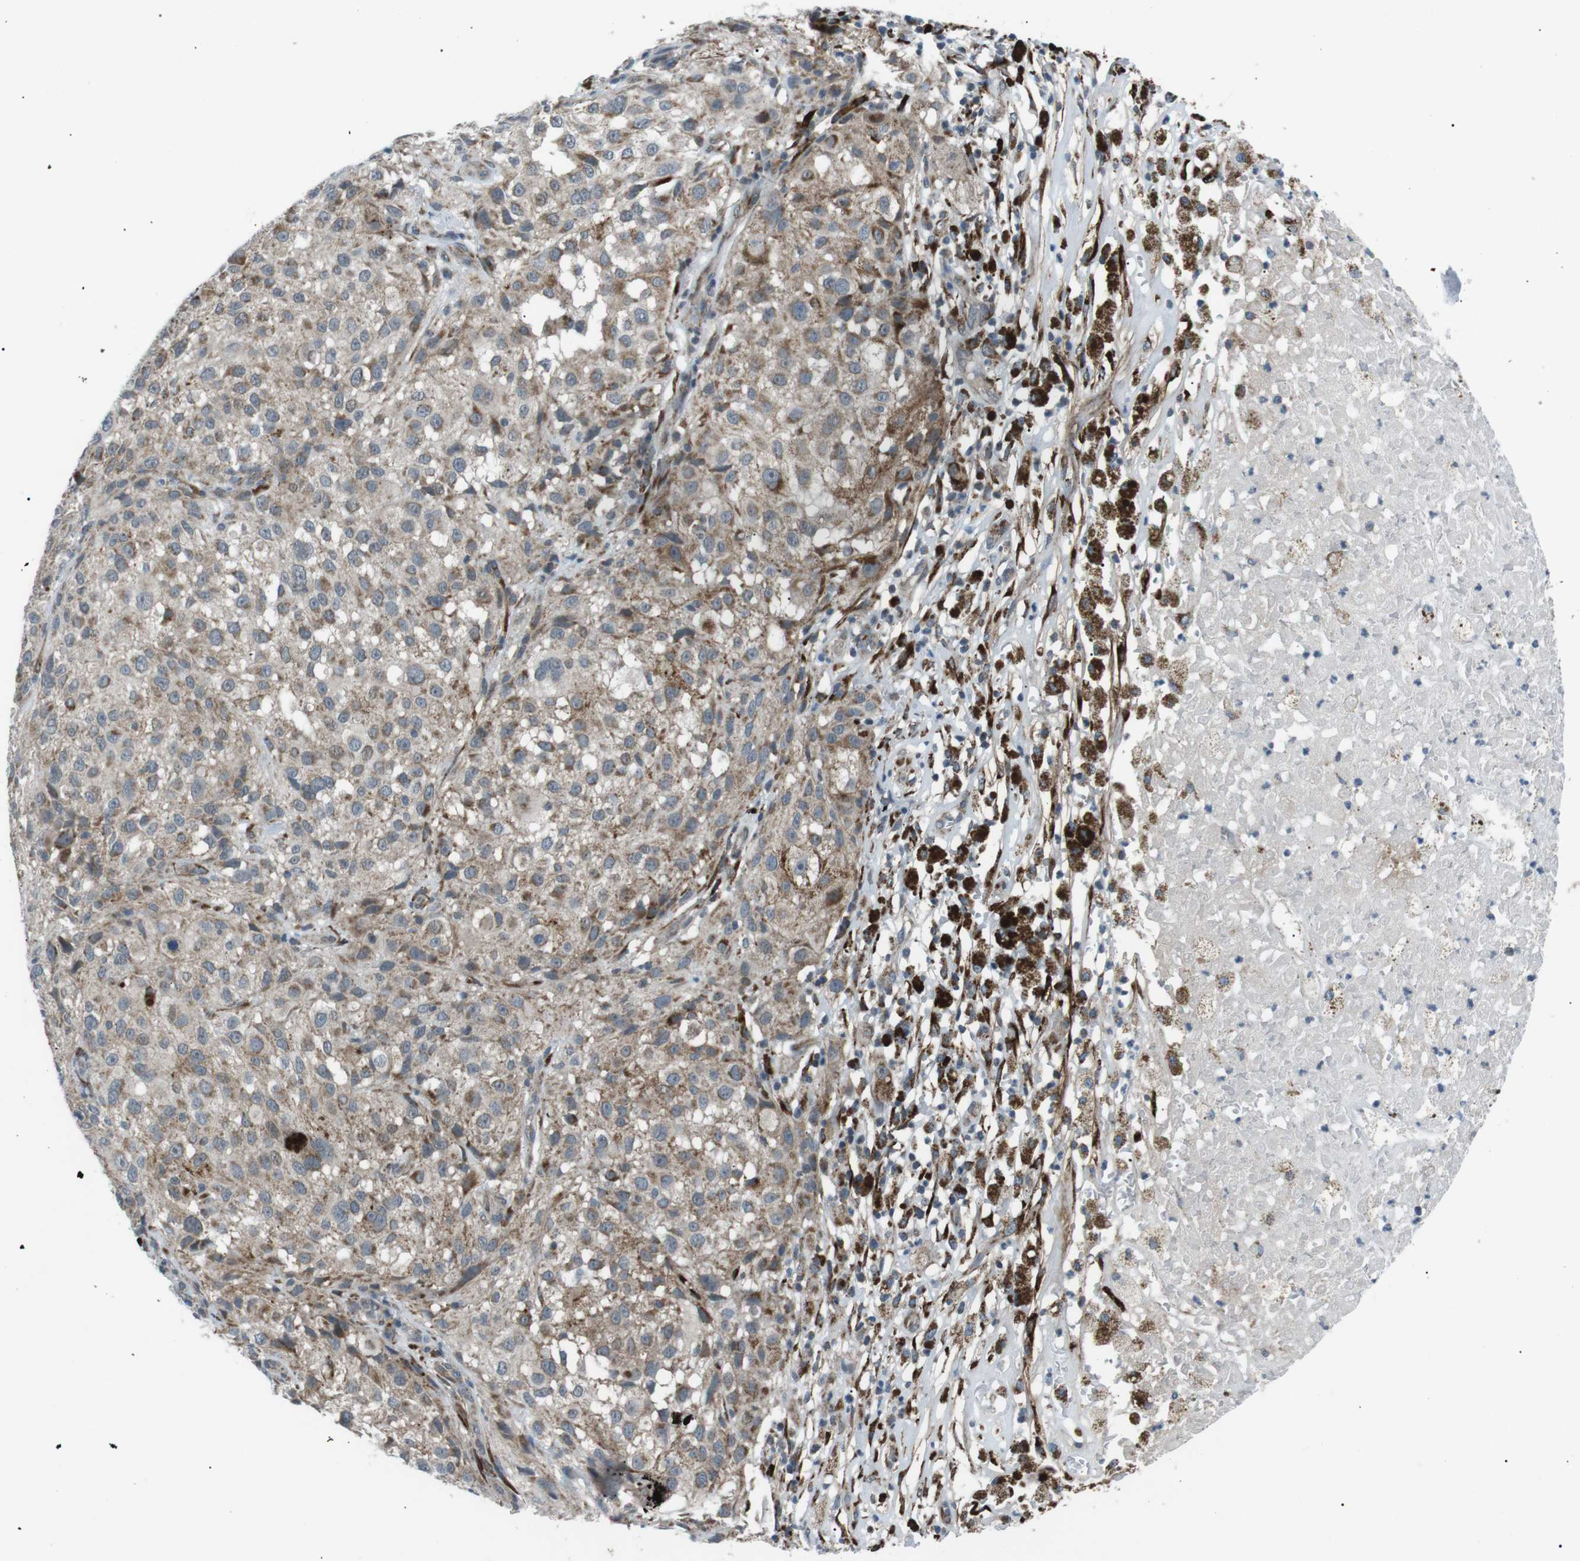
{"staining": {"intensity": "moderate", "quantity": ">75%", "location": "cytoplasmic/membranous"}, "tissue": "melanoma", "cell_type": "Tumor cells", "image_type": "cancer", "snomed": [{"axis": "morphology", "description": "Necrosis, NOS"}, {"axis": "morphology", "description": "Malignant melanoma, NOS"}, {"axis": "topography", "description": "Skin"}], "caption": "A photomicrograph of melanoma stained for a protein reveals moderate cytoplasmic/membranous brown staining in tumor cells.", "gene": "ARID5B", "patient": {"sex": "female", "age": 87}}